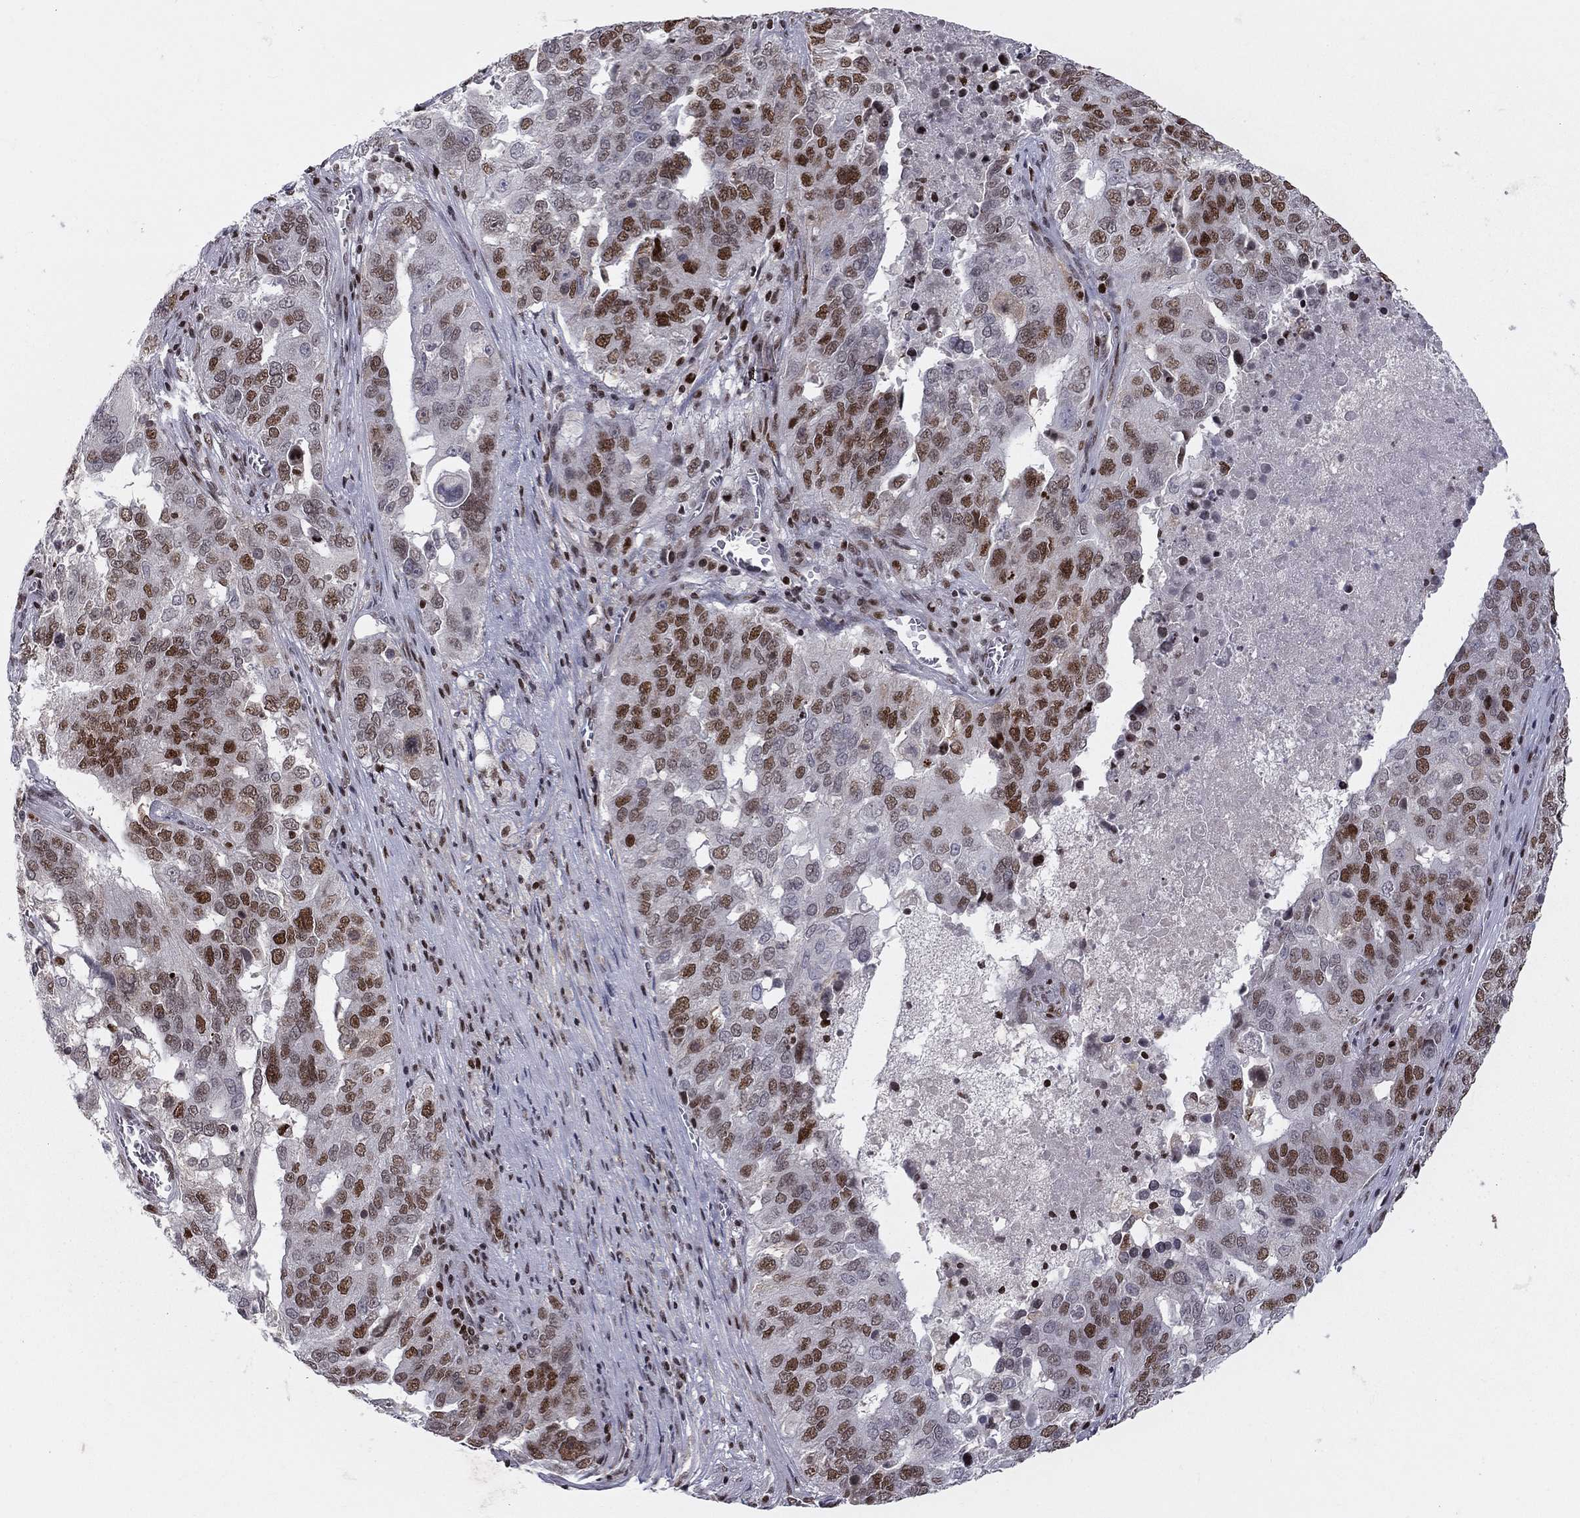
{"staining": {"intensity": "strong", "quantity": "25%-75%", "location": "nuclear"}, "tissue": "ovarian cancer", "cell_type": "Tumor cells", "image_type": "cancer", "snomed": [{"axis": "morphology", "description": "Carcinoma, endometroid"}, {"axis": "topography", "description": "Soft tissue"}, {"axis": "topography", "description": "Ovary"}], "caption": "Ovarian endometroid carcinoma stained with a protein marker reveals strong staining in tumor cells.", "gene": "RNASEH2C", "patient": {"sex": "female", "age": 52}}